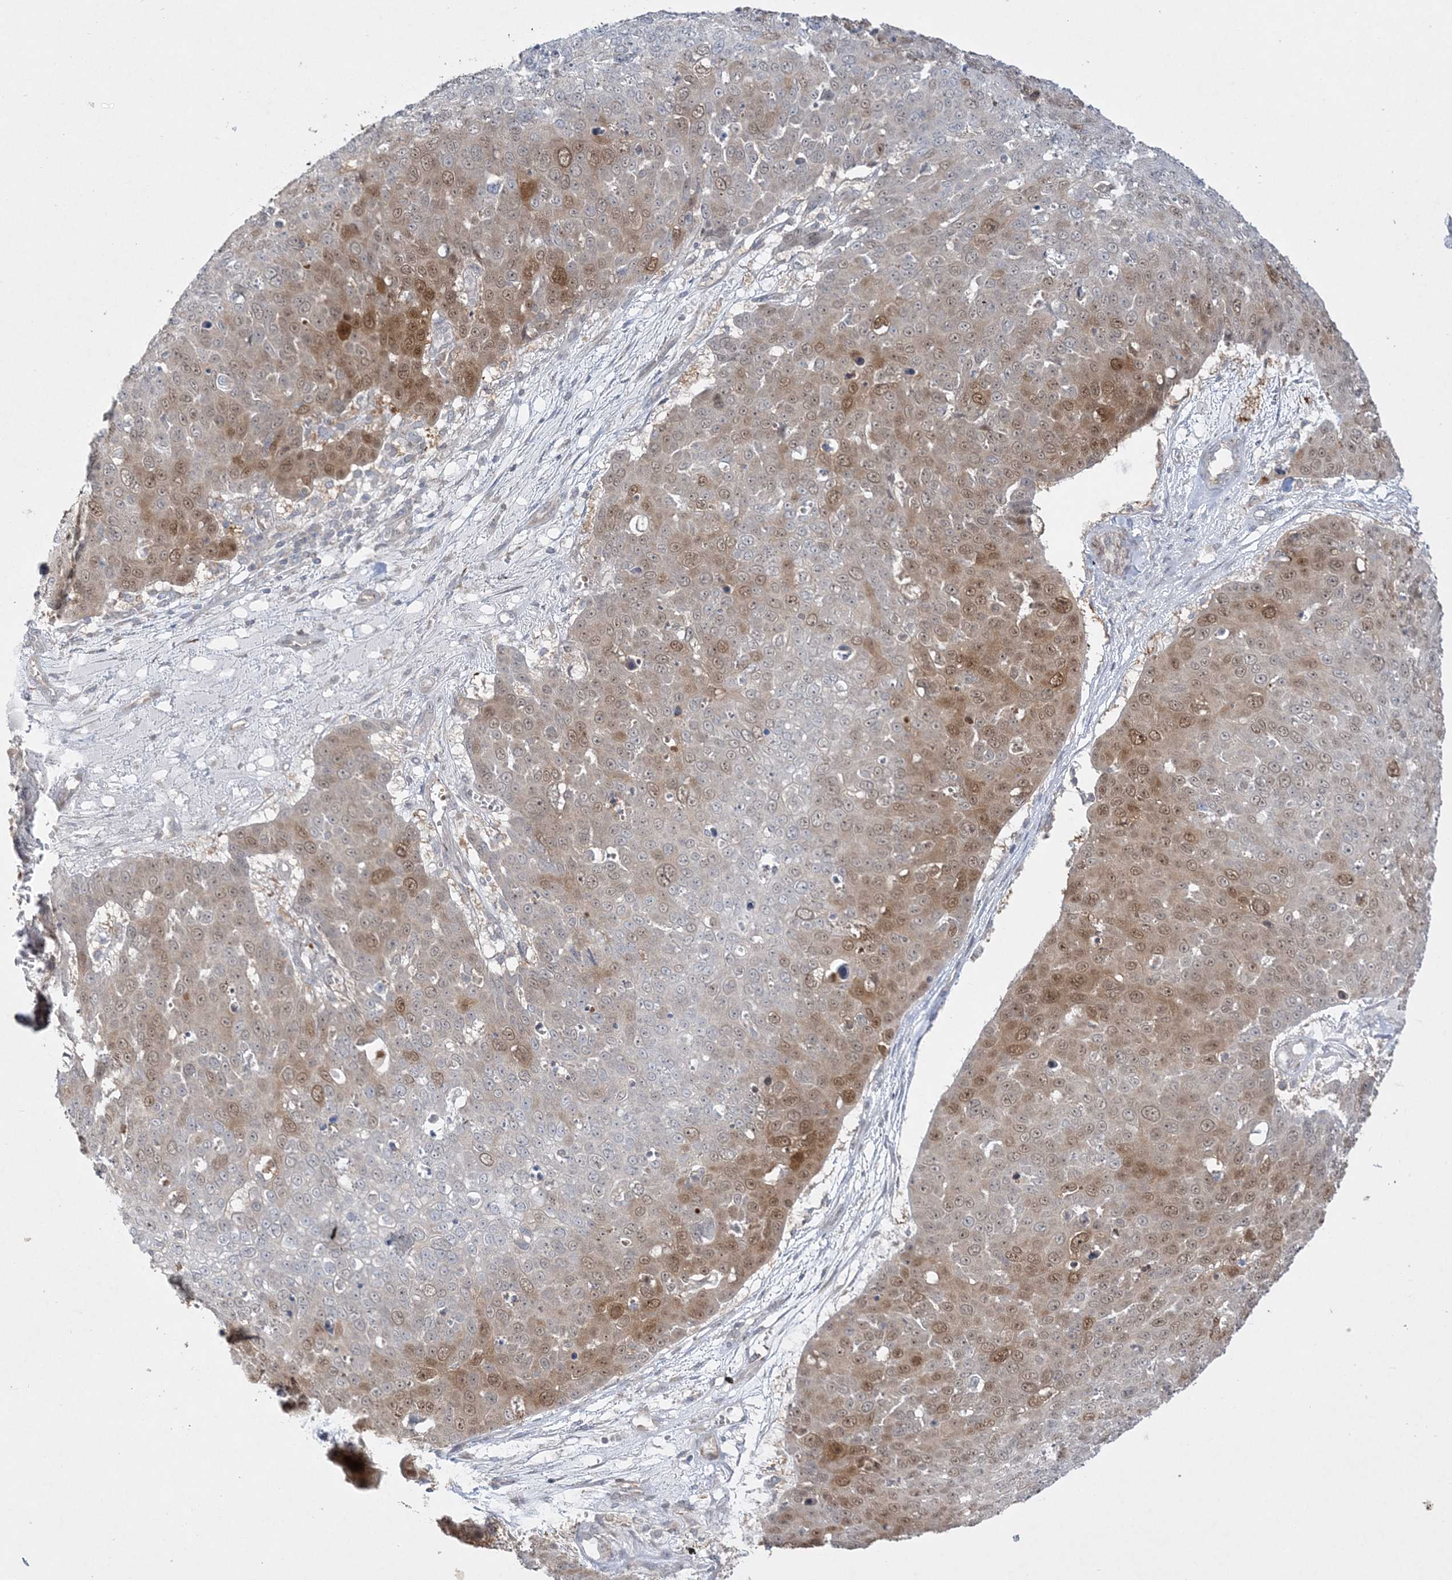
{"staining": {"intensity": "strong", "quantity": "25%-75%", "location": "cytoplasmic/membranous,nuclear"}, "tissue": "skin cancer", "cell_type": "Tumor cells", "image_type": "cancer", "snomed": [{"axis": "morphology", "description": "Squamous cell carcinoma, NOS"}, {"axis": "topography", "description": "Skin"}], "caption": "Protein staining exhibits strong cytoplasmic/membranous and nuclear staining in about 25%-75% of tumor cells in squamous cell carcinoma (skin). (DAB IHC with brightfield microscopy, high magnification).", "gene": "INPP1", "patient": {"sex": "male", "age": 71}}